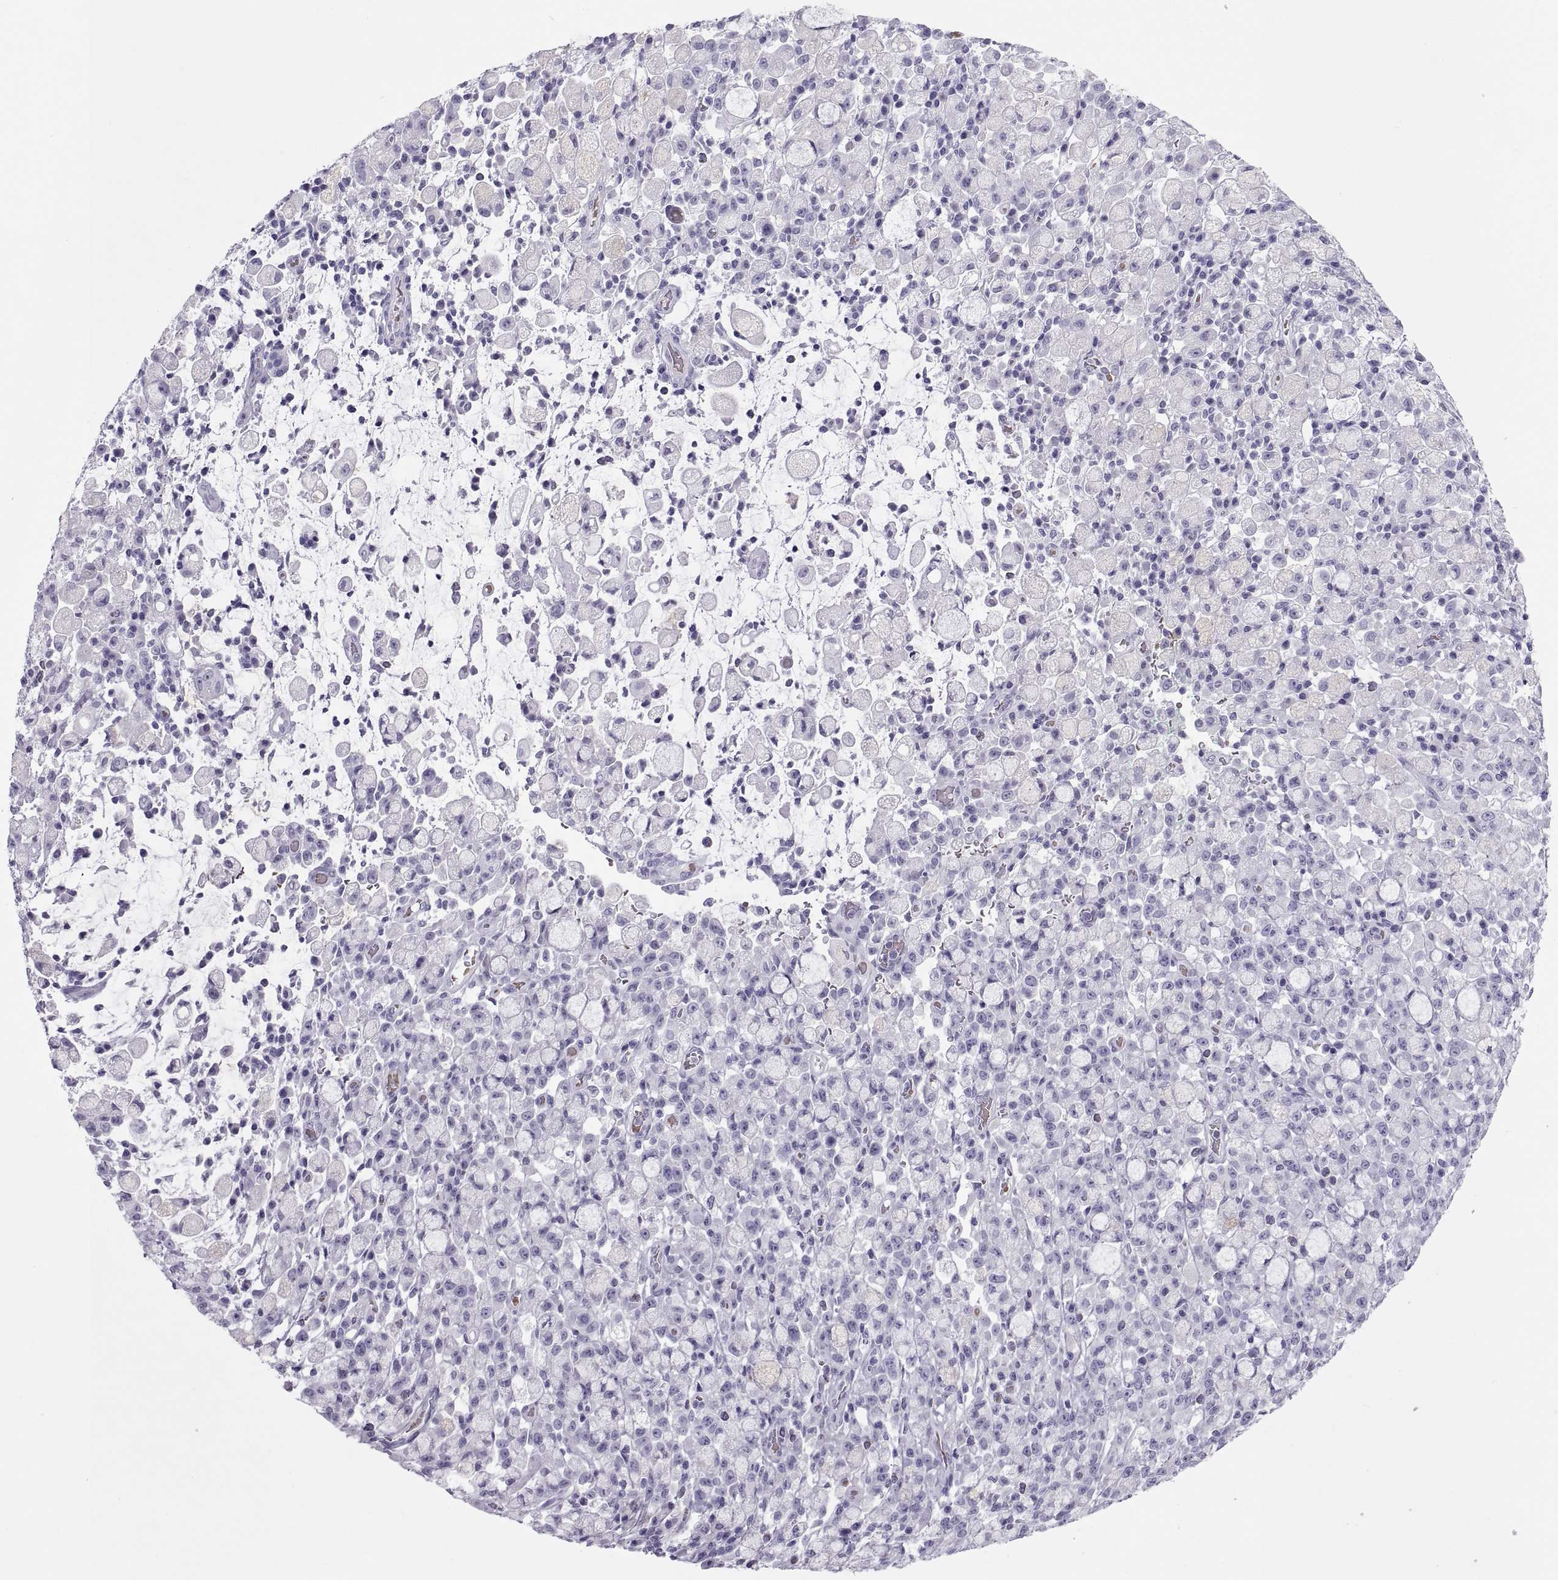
{"staining": {"intensity": "negative", "quantity": "none", "location": "none"}, "tissue": "stomach cancer", "cell_type": "Tumor cells", "image_type": "cancer", "snomed": [{"axis": "morphology", "description": "Adenocarcinoma, NOS"}, {"axis": "topography", "description": "Stomach"}], "caption": "This histopathology image is of adenocarcinoma (stomach) stained with IHC to label a protein in brown with the nuclei are counter-stained blue. There is no positivity in tumor cells.", "gene": "SEMG1", "patient": {"sex": "male", "age": 58}}